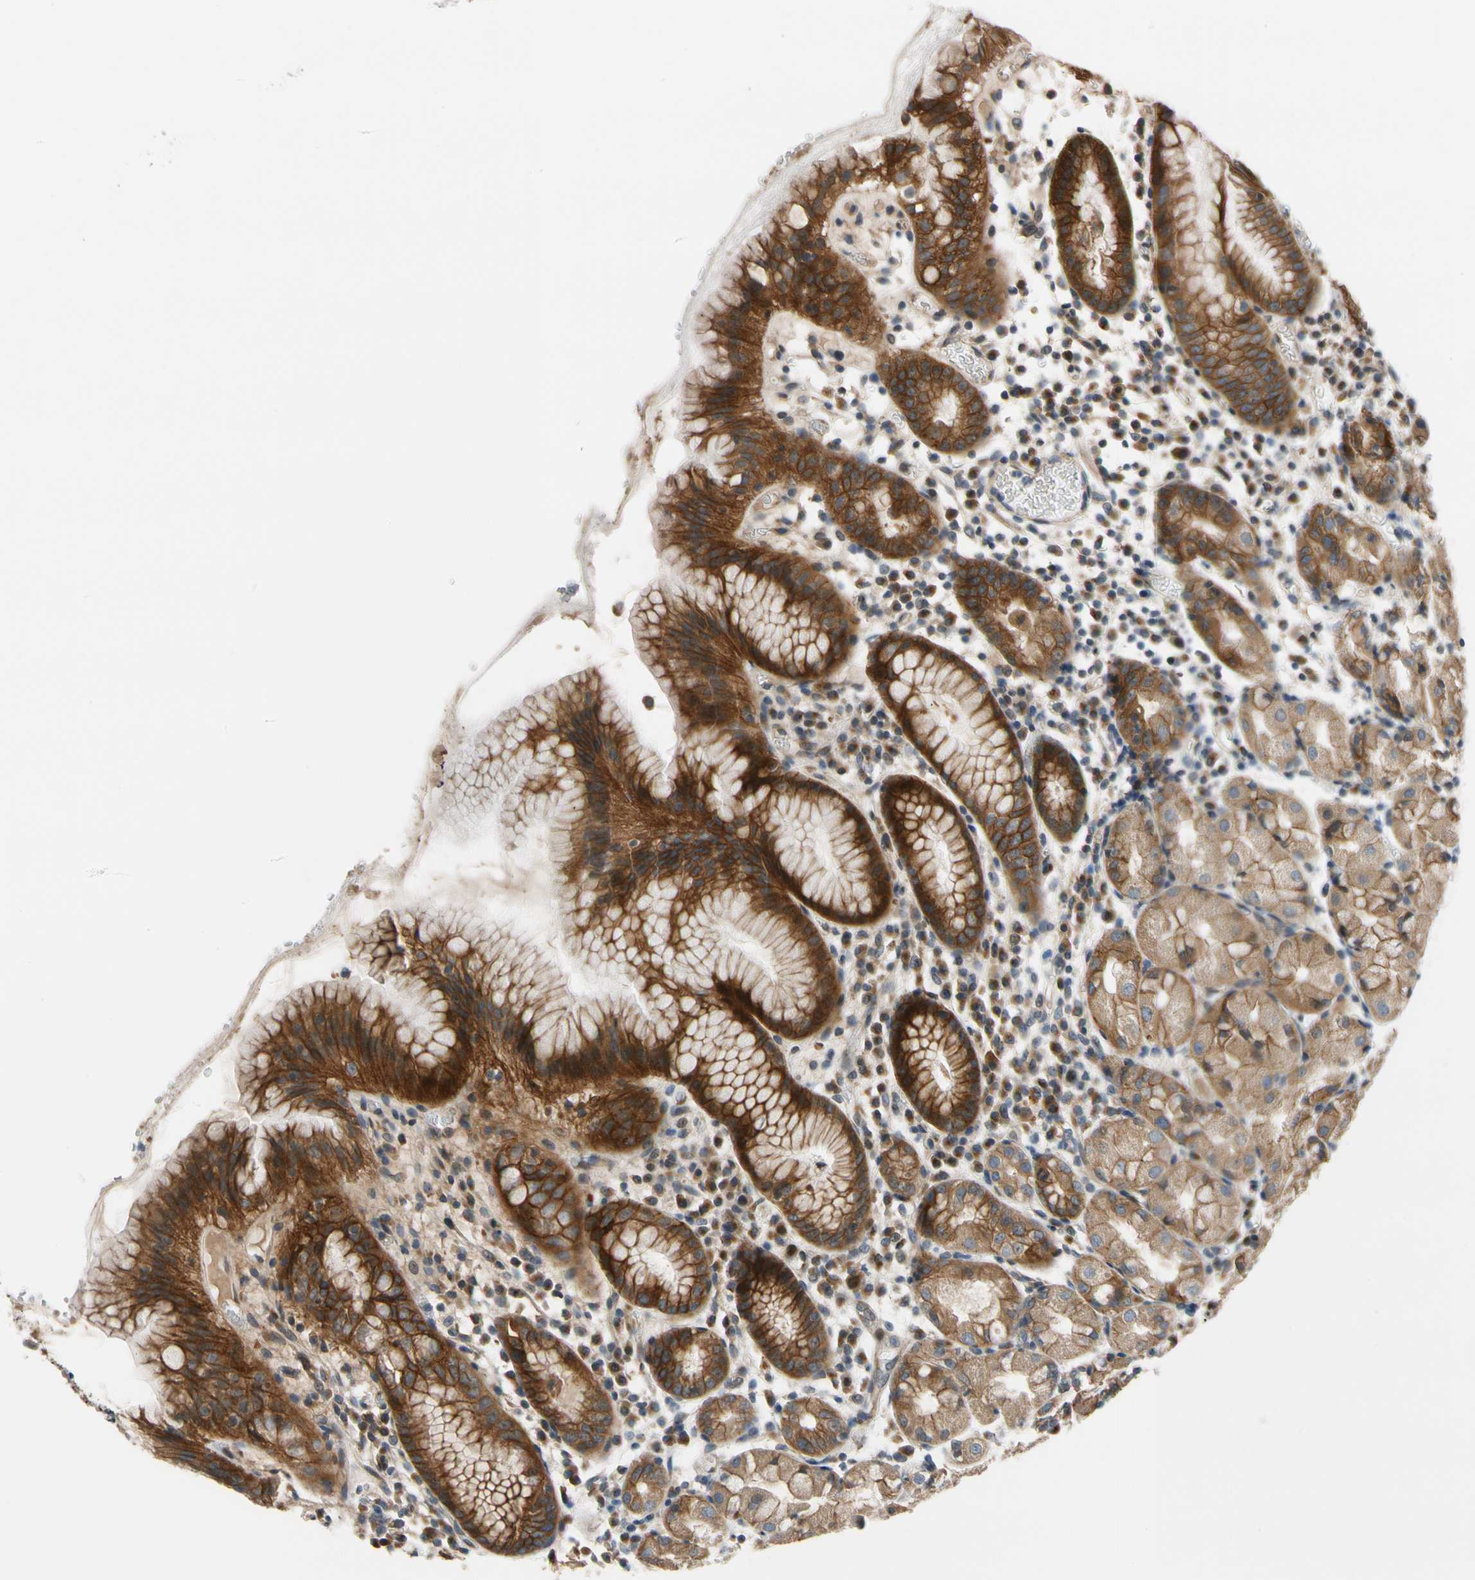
{"staining": {"intensity": "strong", "quantity": ">75%", "location": "cytoplasmic/membranous"}, "tissue": "stomach", "cell_type": "Glandular cells", "image_type": "normal", "snomed": [{"axis": "morphology", "description": "Normal tissue, NOS"}, {"axis": "topography", "description": "Stomach"}, {"axis": "topography", "description": "Stomach, lower"}], "caption": "Approximately >75% of glandular cells in benign human stomach demonstrate strong cytoplasmic/membranous protein expression as visualized by brown immunohistochemical staining.", "gene": "MST1R", "patient": {"sex": "female", "age": 75}}